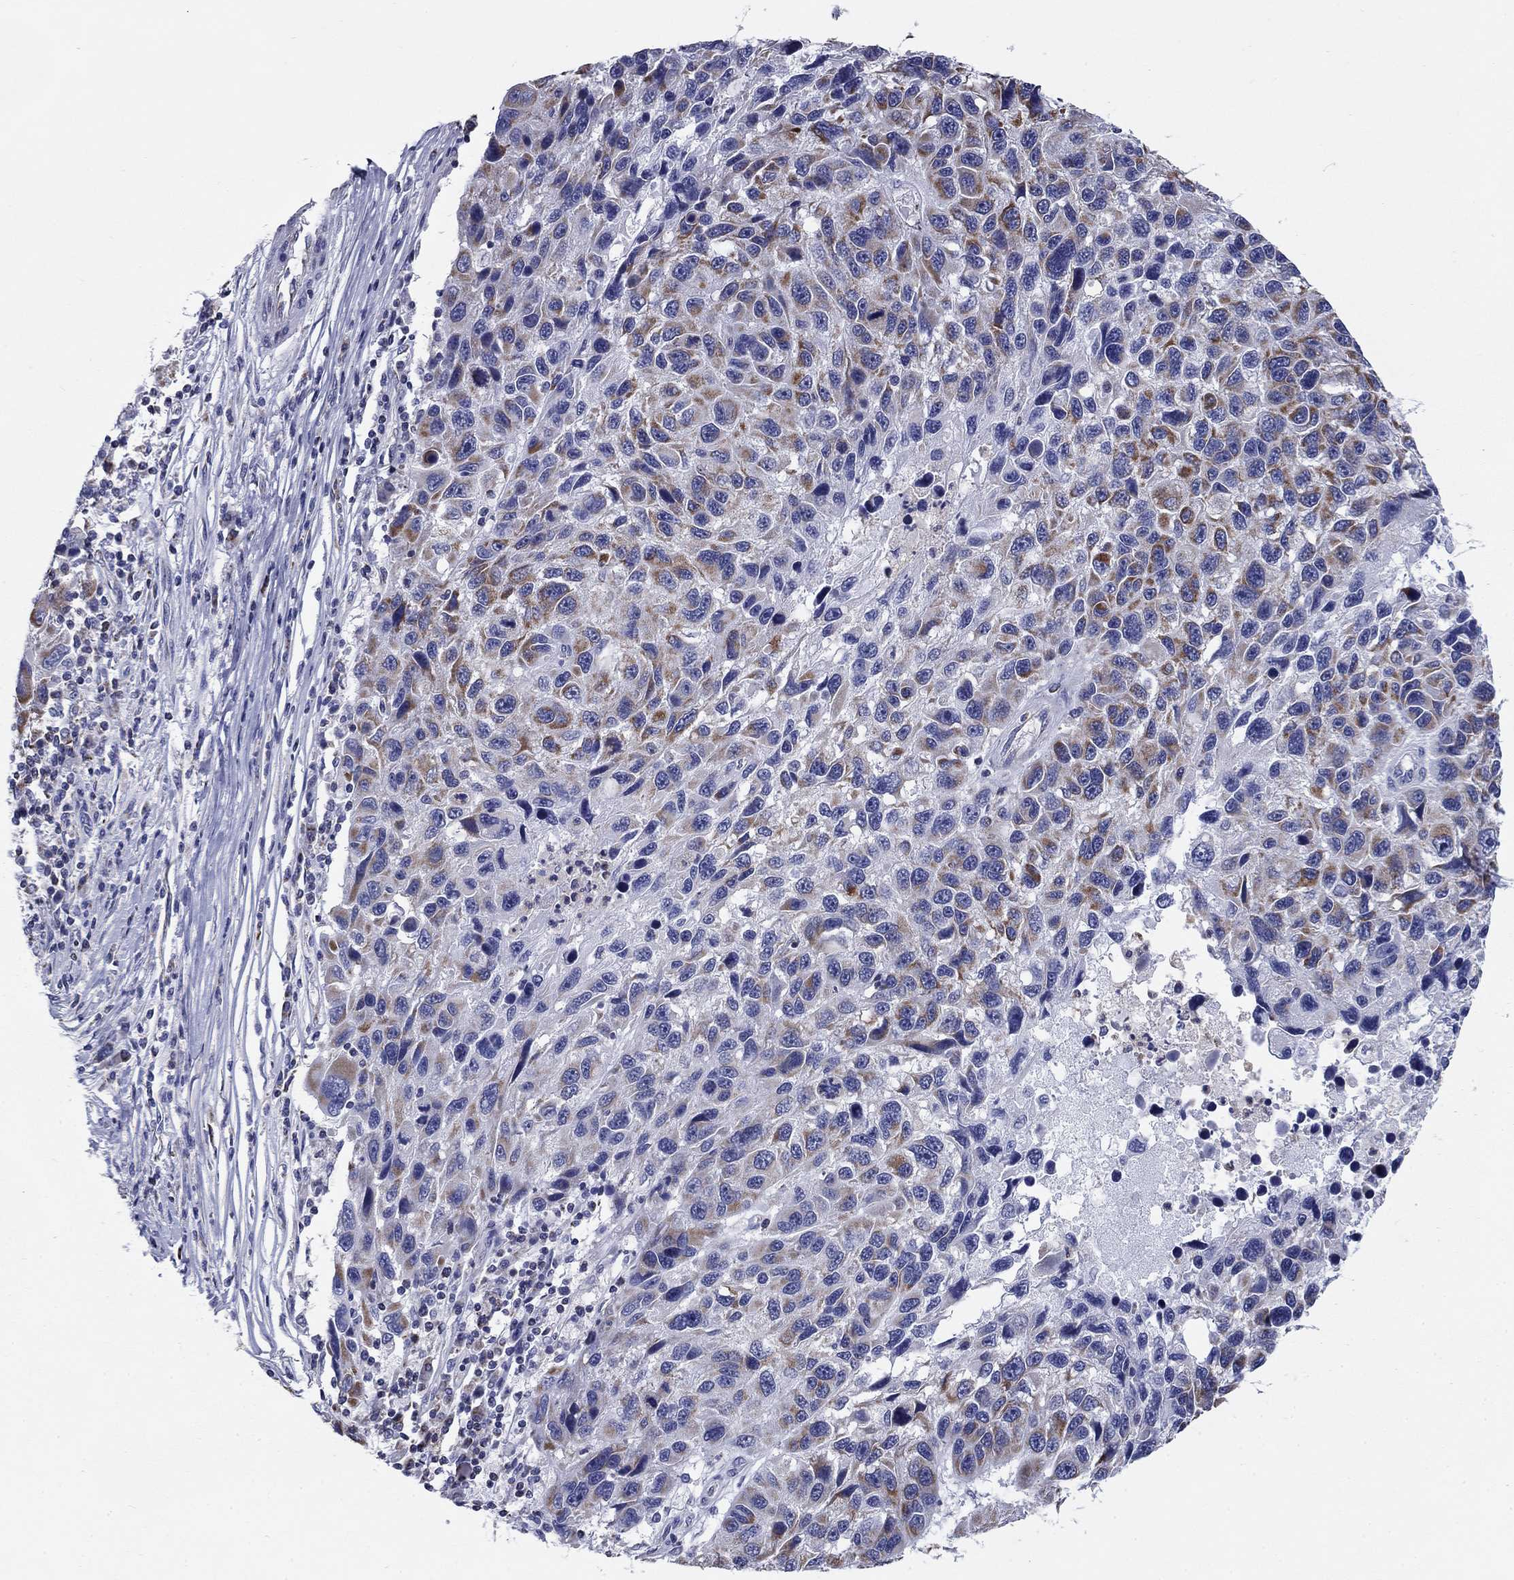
{"staining": {"intensity": "moderate", "quantity": "25%-75%", "location": "cytoplasmic/membranous"}, "tissue": "melanoma", "cell_type": "Tumor cells", "image_type": "cancer", "snomed": [{"axis": "morphology", "description": "Malignant melanoma, NOS"}, {"axis": "topography", "description": "Skin"}], "caption": "This micrograph exhibits malignant melanoma stained with immunohistochemistry (IHC) to label a protein in brown. The cytoplasmic/membranous of tumor cells show moderate positivity for the protein. Nuclei are counter-stained blue.", "gene": "NDUFA4L2", "patient": {"sex": "male", "age": 53}}